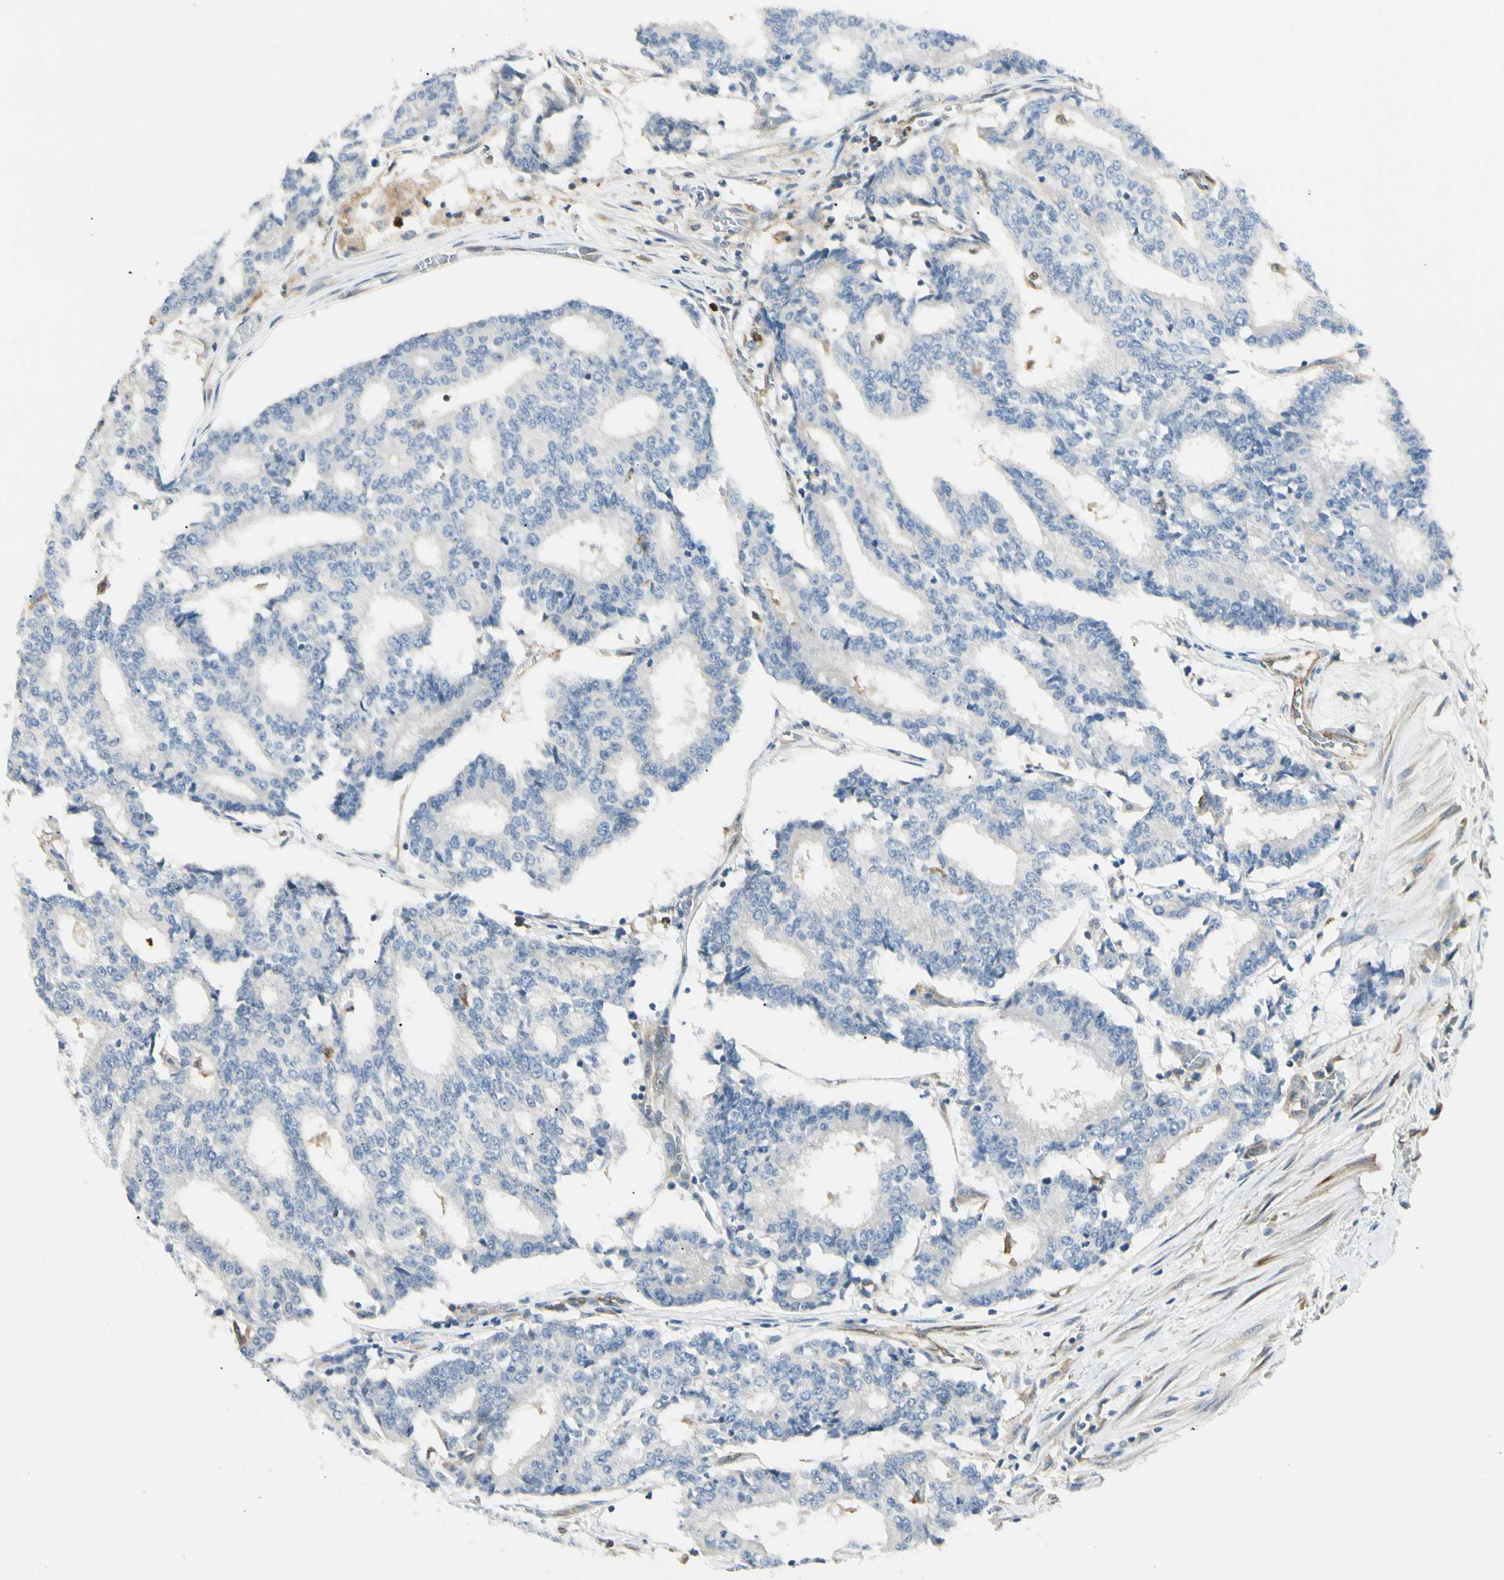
{"staining": {"intensity": "negative", "quantity": "none", "location": "none"}, "tissue": "prostate cancer", "cell_type": "Tumor cells", "image_type": "cancer", "snomed": [{"axis": "morphology", "description": "Adenocarcinoma, High grade"}, {"axis": "topography", "description": "Prostate"}], "caption": "Immunohistochemistry of adenocarcinoma (high-grade) (prostate) displays no staining in tumor cells. (DAB (3,3'-diaminobenzidine) immunohistochemistry visualized using brightfield microscopy, high magnification).", "gene": "LPCAT2", "patient": {"sex": "male", "age": 55}}